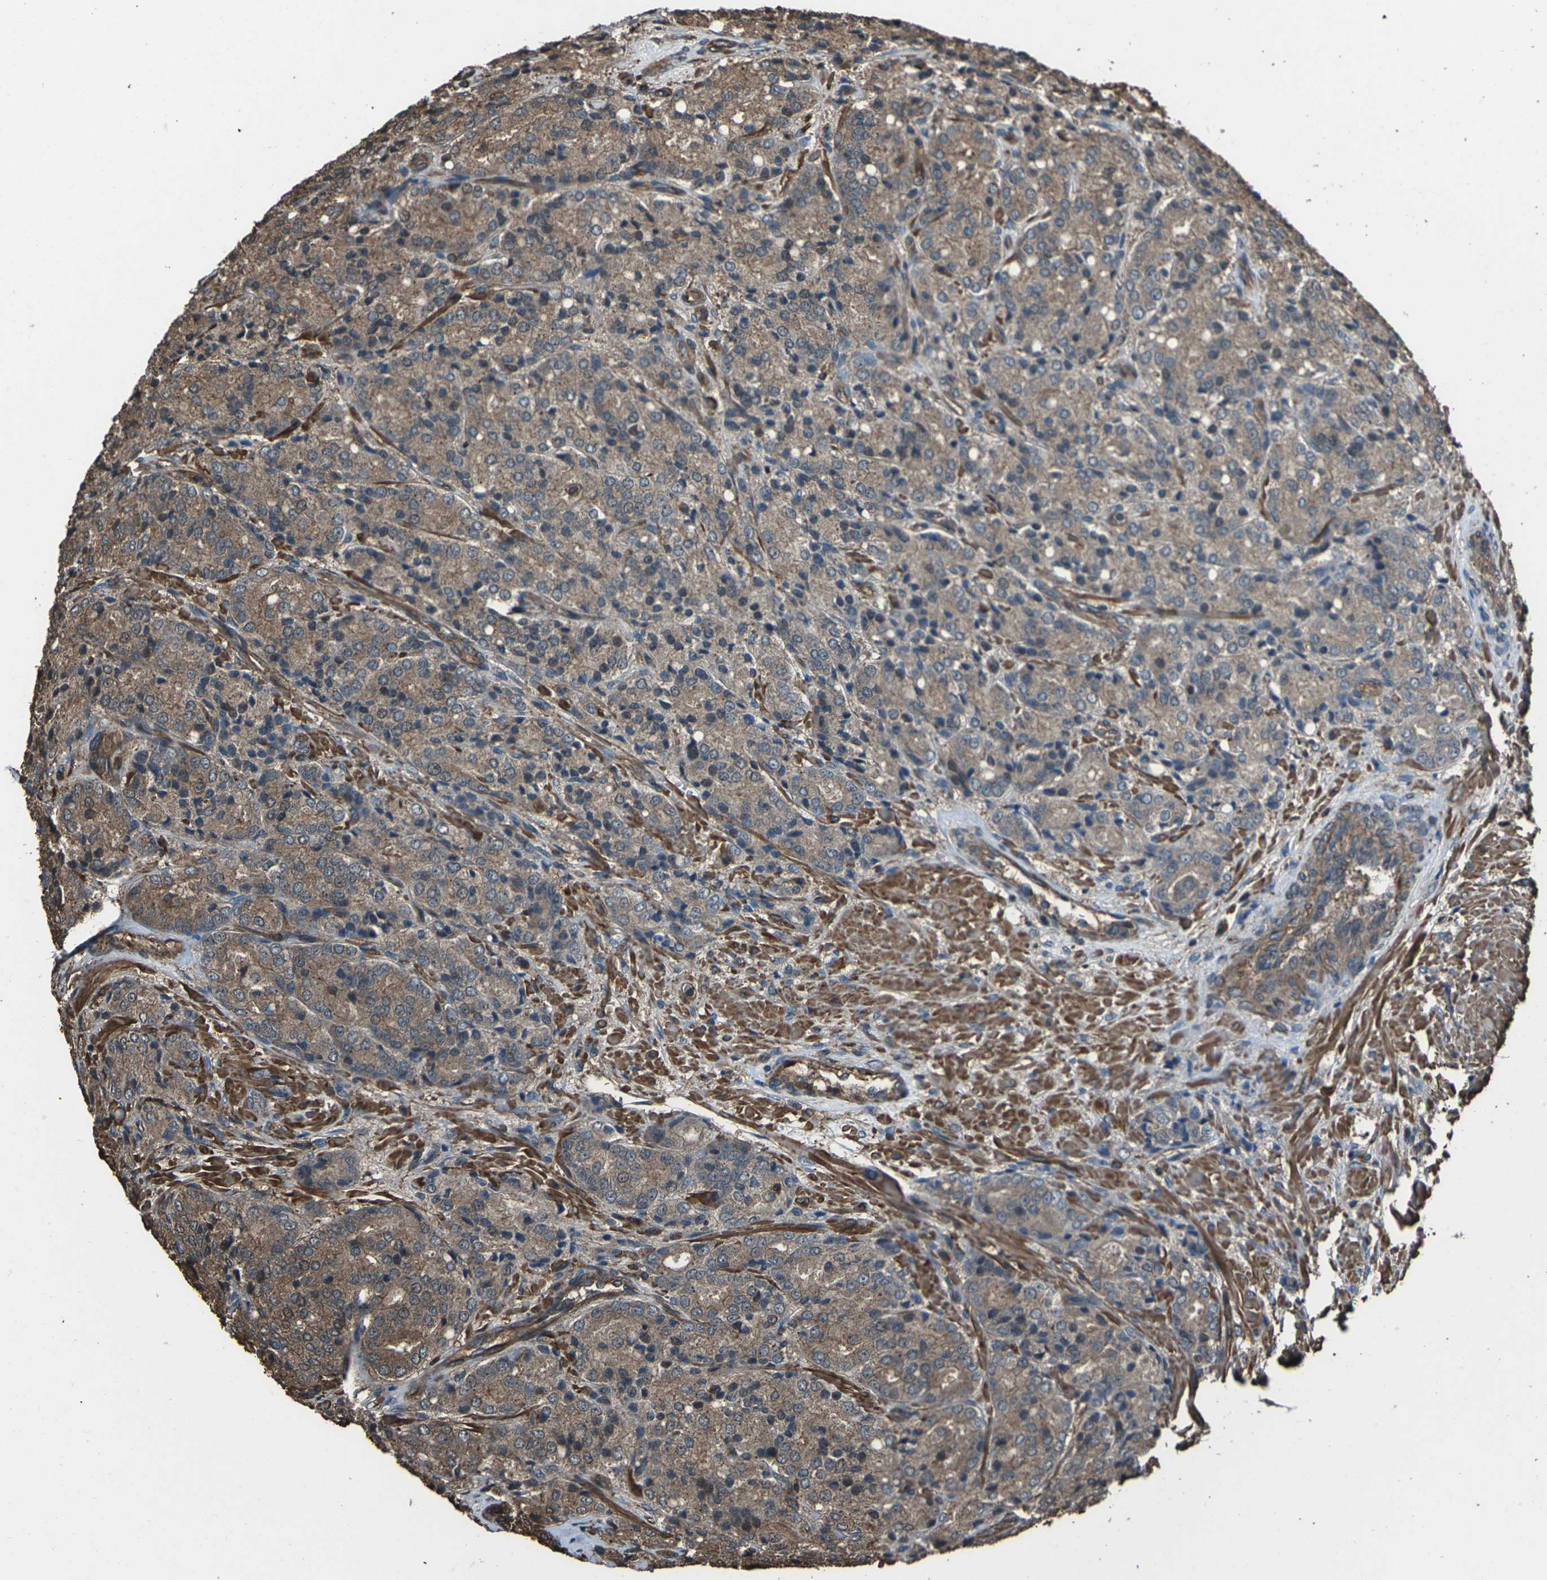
{"staining": {"intensity": "moderate", "quantity": ">75%", "location": "cytoplasmic/membranous"}, "tissue": "prostate cancer", "cell_type": "Tumor cells", "image_type": "cancer", "snomed": [{"axis": "morphology", "description": "Adenocarcinoma, High grade"}, {"axis": "topography", "description": "Prostate"}], "caption": "DAB (3,3'-diaminobenzidine) immunohistochemical staining of prostate high-grade adenocarcinoma displays moderate cytoplasmic/membranous protein staining in approximately >75% of tumor cells. The staining was performed using DAB, with brown indicating positive protein expression. Nuclei are stained blue with hematoxylin.", "gene": "DHPS", "patient": {"sex": "male", "age": 65}}